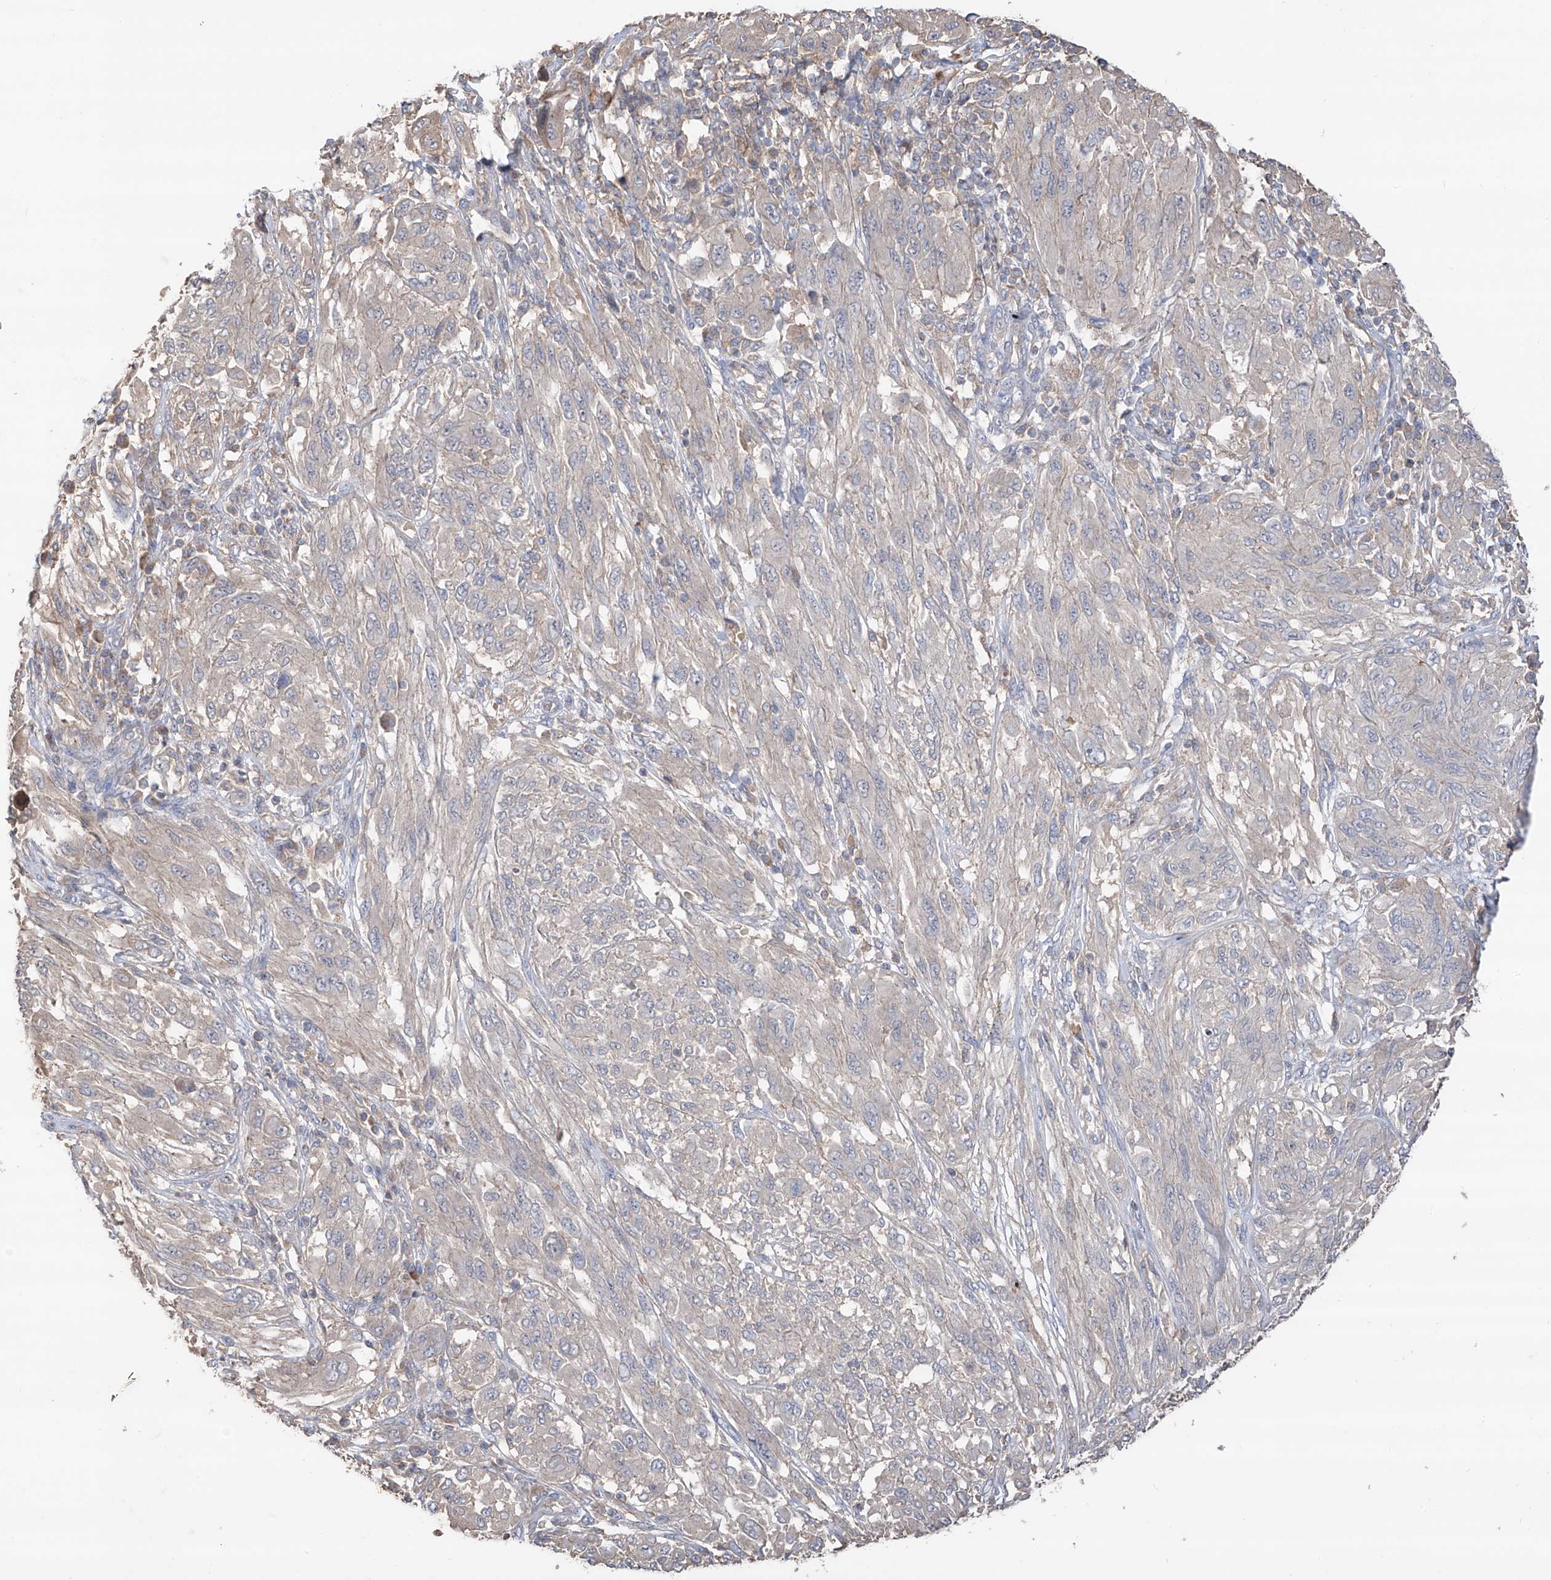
{"staining": {"intensity": "negative", "quantity": "none", "location": "none"}, "tissue": "melanoma", "cell_type": "Tumor cells", "image_type": "cancer", "snomed": [{"axis": "morphology", "description": "Malignant melanoma, NOS"}, {"axis": "topography", "description": "Skin"}], "caption": "This is an immunohistochemistry histopathology image of human malignant melanoma. There is no expression in tumor cells.", "gene": "EDN1", "patient": {"sex": "female", "age": 91}}